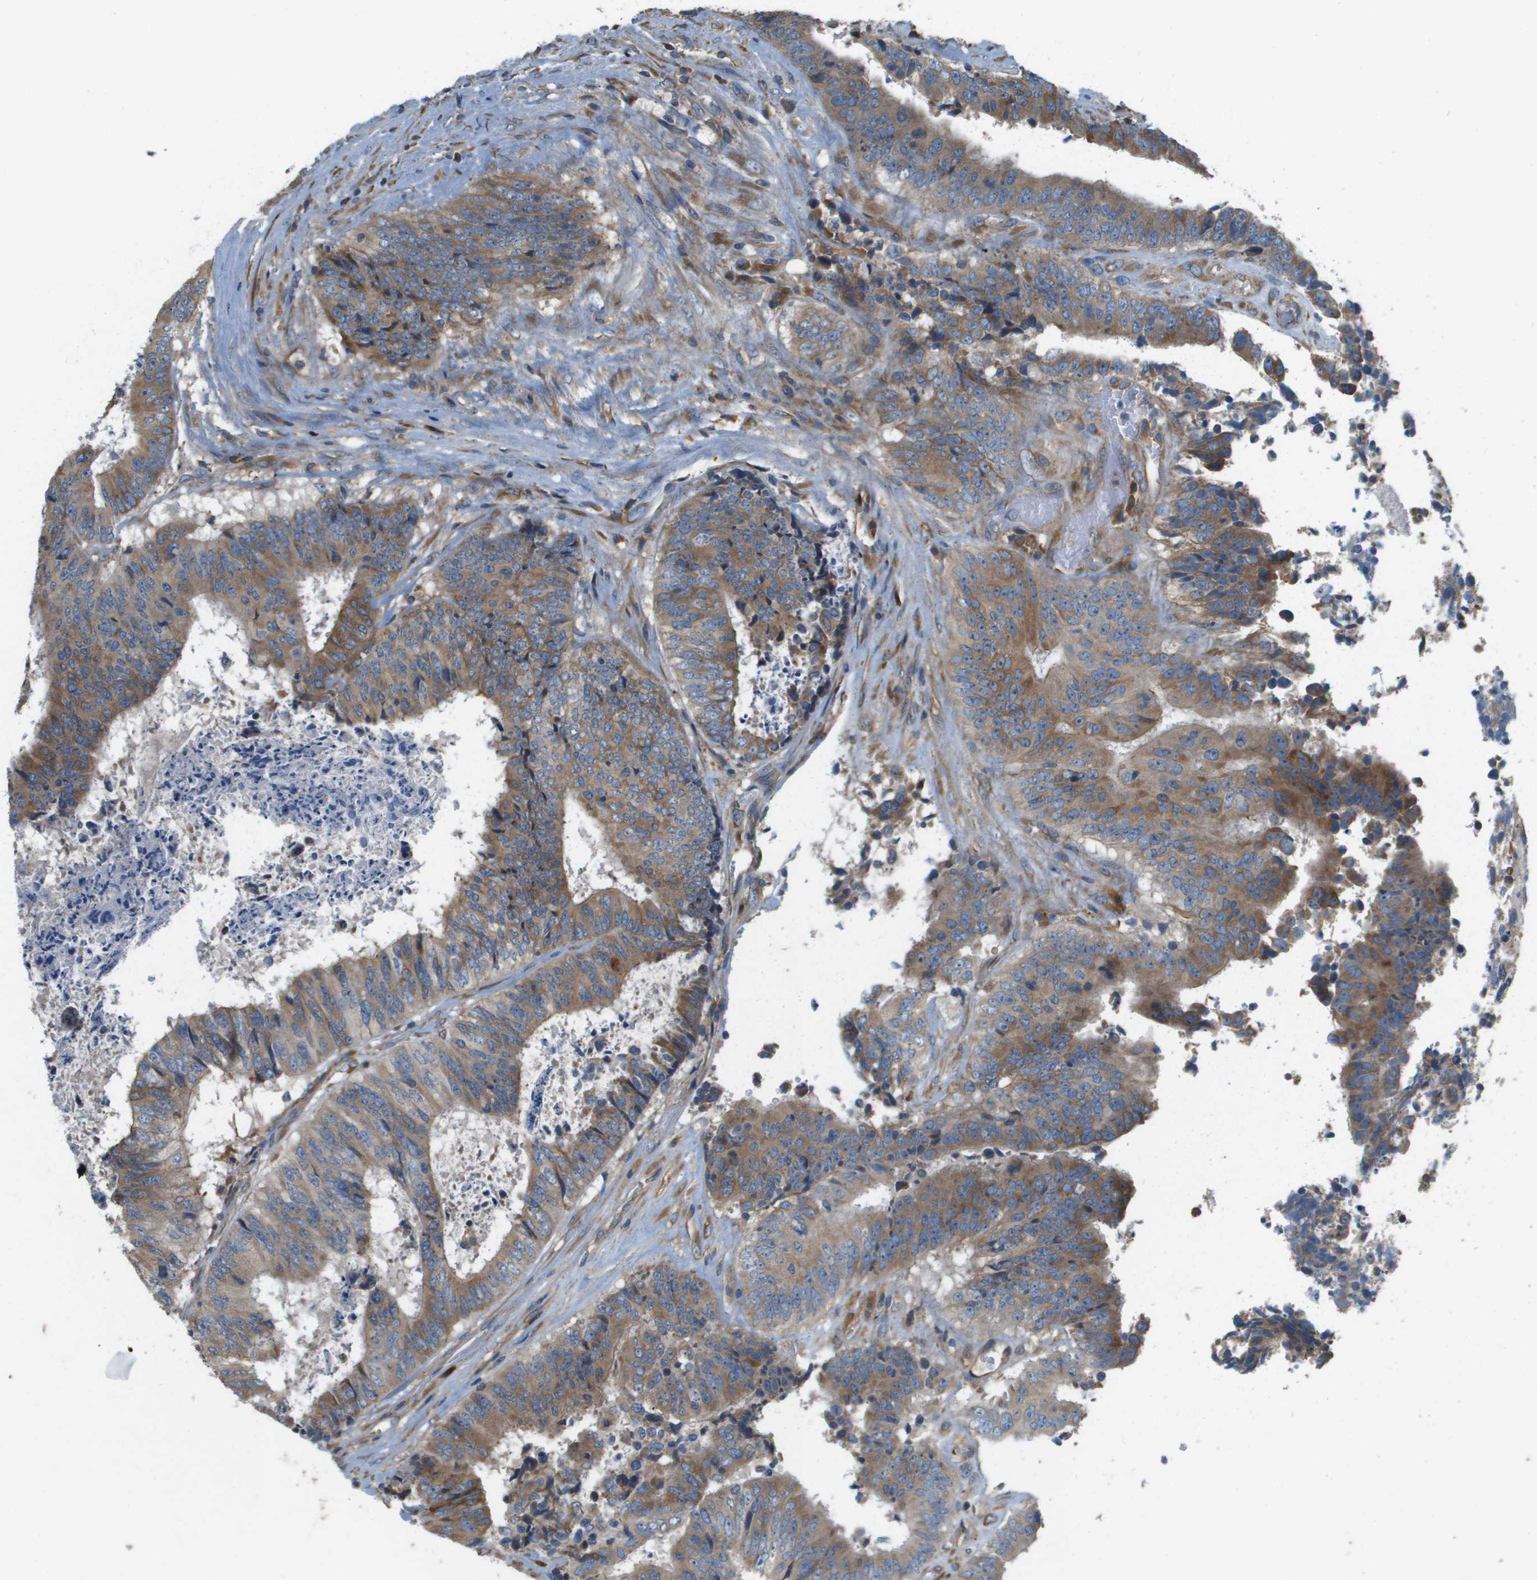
{"staining": {"intensity": "moderate", "quantity": ">75%", "location": "cytoplasmic/membranous"}, "tissue": "colorectal cancer", "cell_type": "Tumor cells", "image_type": "cancer", "snomed": [{"axis": "morphology", "description": "Adenocarcinoma, NOS"}, {"axis": "topography", "description": "Rectum"}], "caption": "Immunohistochemical staining of colorectal cancer (adenocarcinoma) shows medium levels of moderate cytoplasmic/membranous expression in about >75% of tumor cells. The staining is performed using DAB (3,3'-diaminobenzidine) brown chromogen to label protein expression. The nuclei are counter-stained blue using hematoxylin.", "gene": "SAMSN1", "patient": {"sex": "male", "age": 72}}